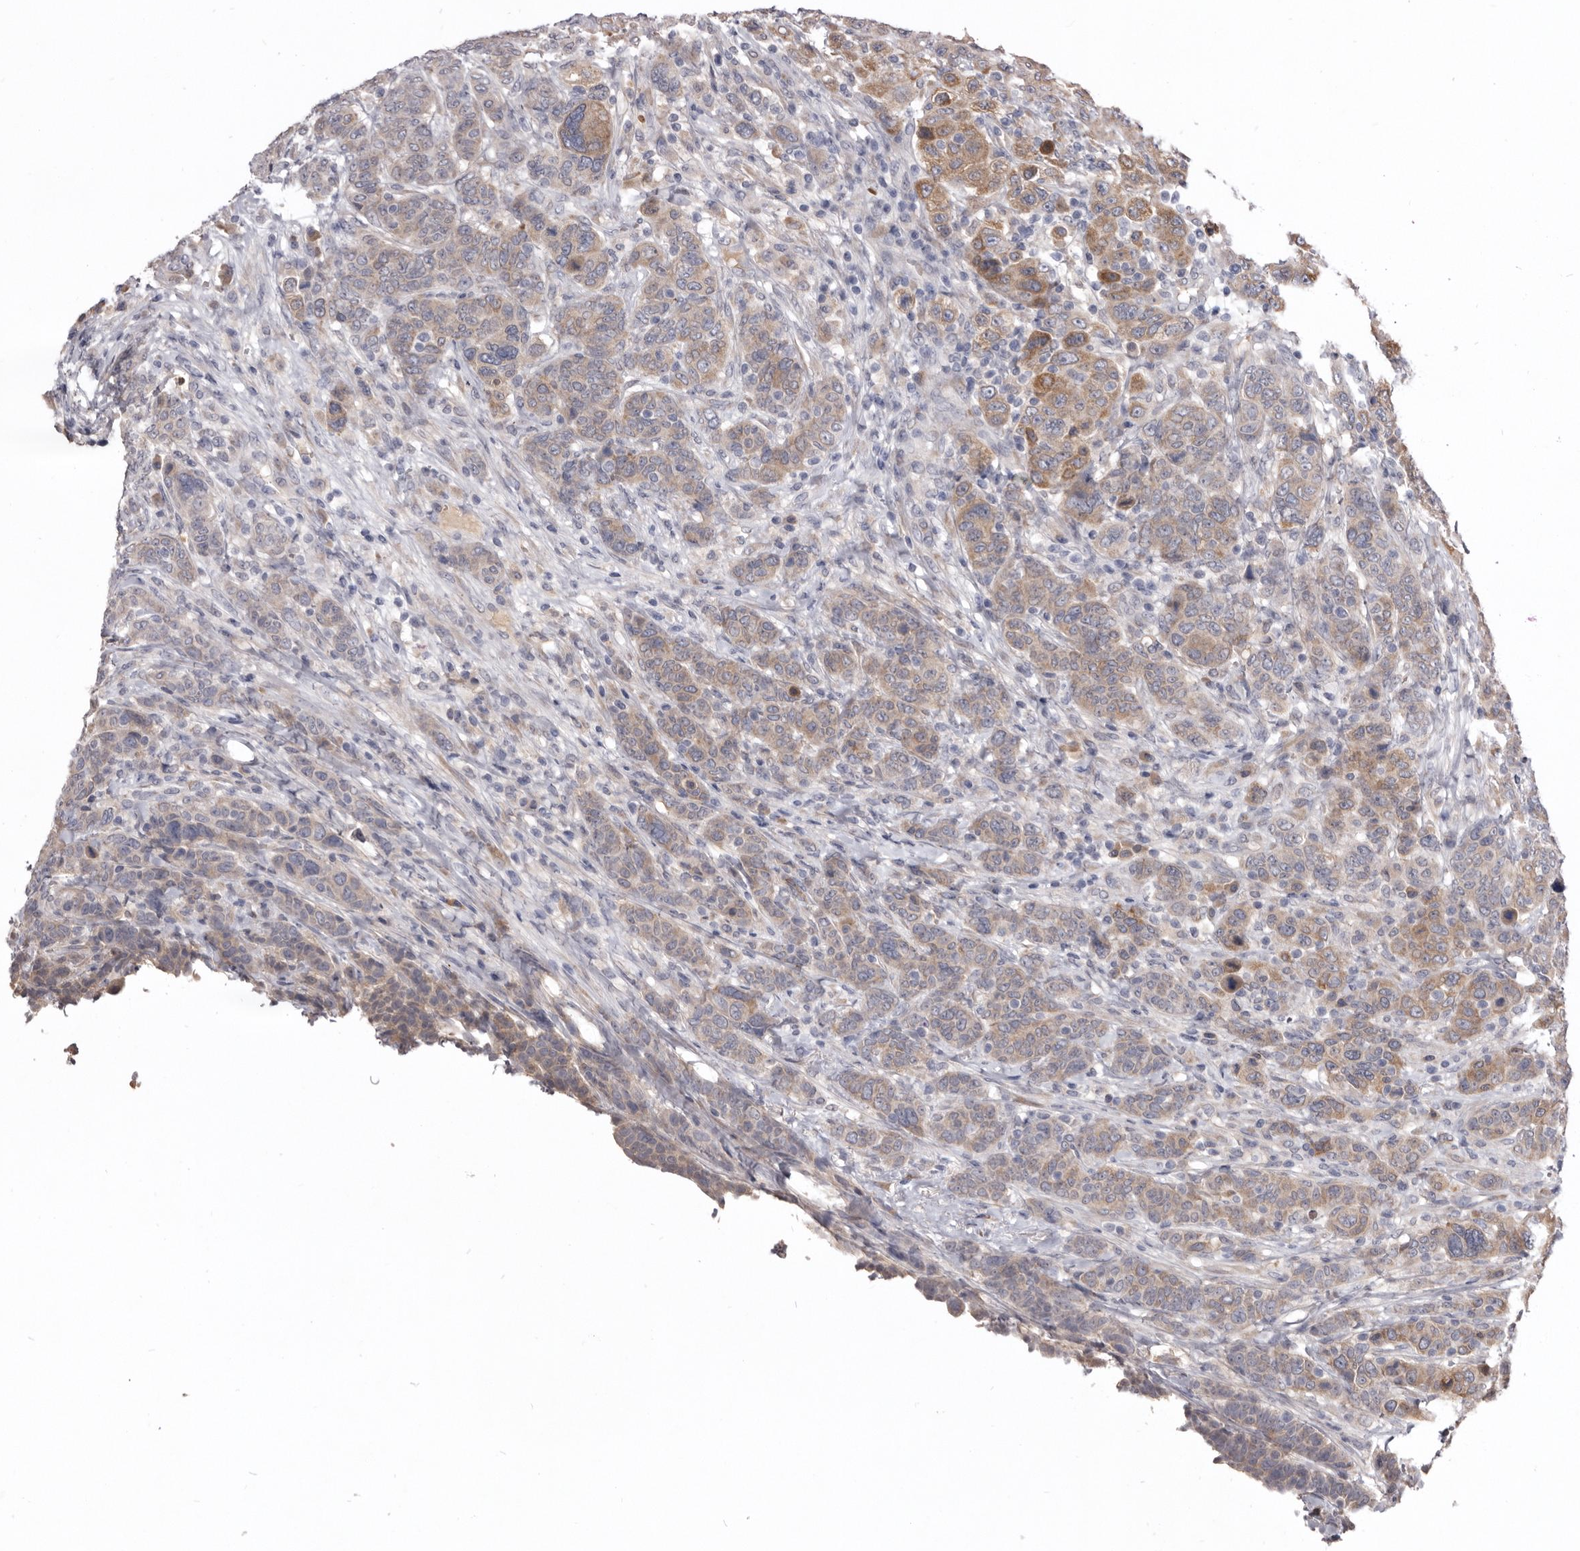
{"staining": {"intensity": "moderate", "quantity": "<25%", "location": "cytoplasmic/membranous"}, "tissue": "breast cancer", "cell_type": "Tumor cells", "image_type": "cancer", "snomed": [{"axis": "morphology", "description": "Duct carcinoma"}, {"axis": "topography", "description": "Breast"}], "caption": "Immunohistochemical staining of breast infiltrating ductal carcinoma displays moderate cytoplasmic/membranous protein positivity in about <25% of tumor cells.", "gene": "NENF", "patient": {"sex": "female", "age": 37}}